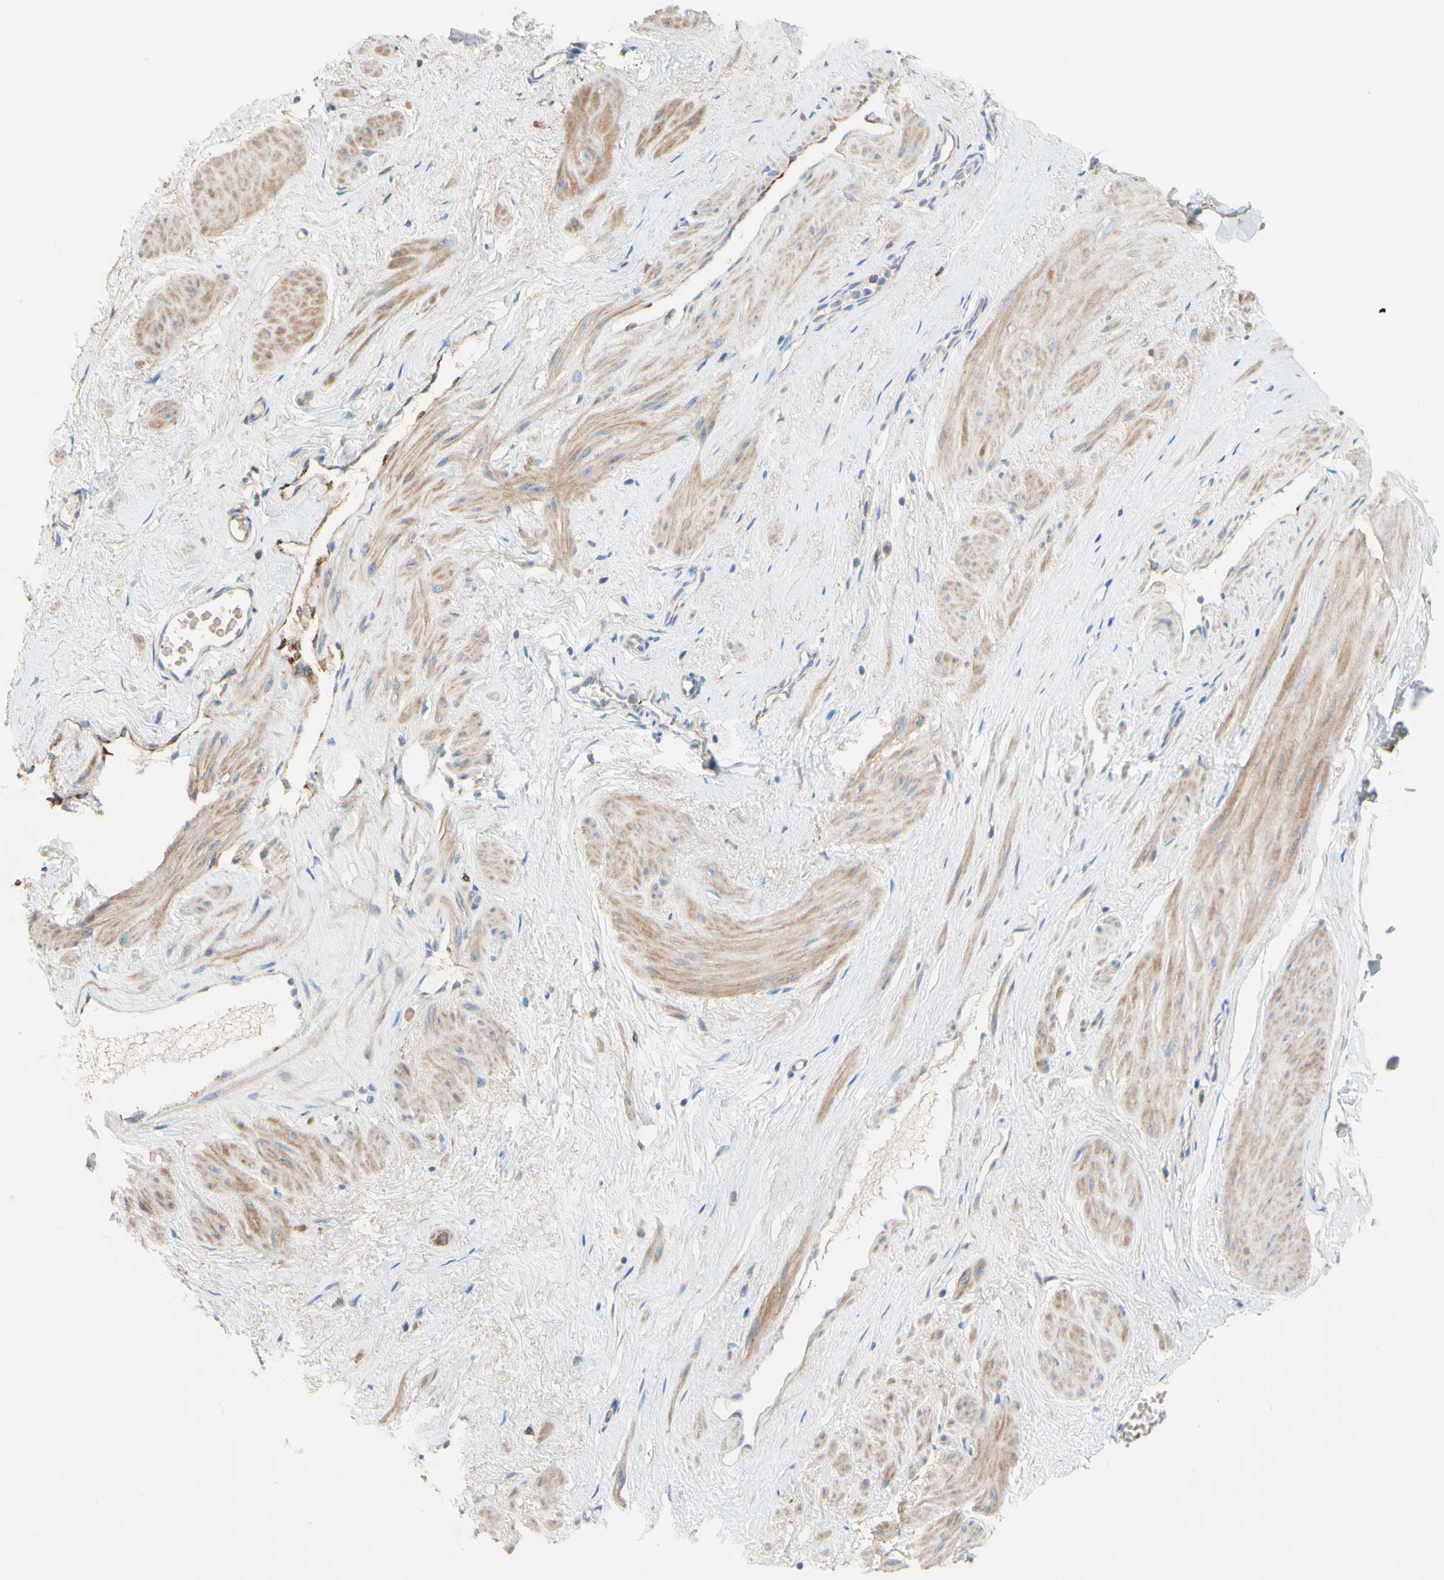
{"staining": {"intensity": "weak", "quantity": "25%-75%", "location": "cytoplasmic/membranous"}, "tissue": "adipose tissue", "cell_type": "Adipocytes", "image_type": "normal", "snomed": [{"axis": "morphology", "description": "Normal tissue, NOS"}, {"axis": "topography", "description": "Soft tissue"}, {"axis": "topography", "description": "Vascular tissue"}], "caption": "The histopathology image displays immunohistochemical staining of benign adipose tissue. There is weak cytoplasmic/membranous positivity is identified in about 25%-75% of adipocytes. Nuclei are stained in blue.", "gene": "DKK3", "patient": {"sex": "female", "age": 35}}